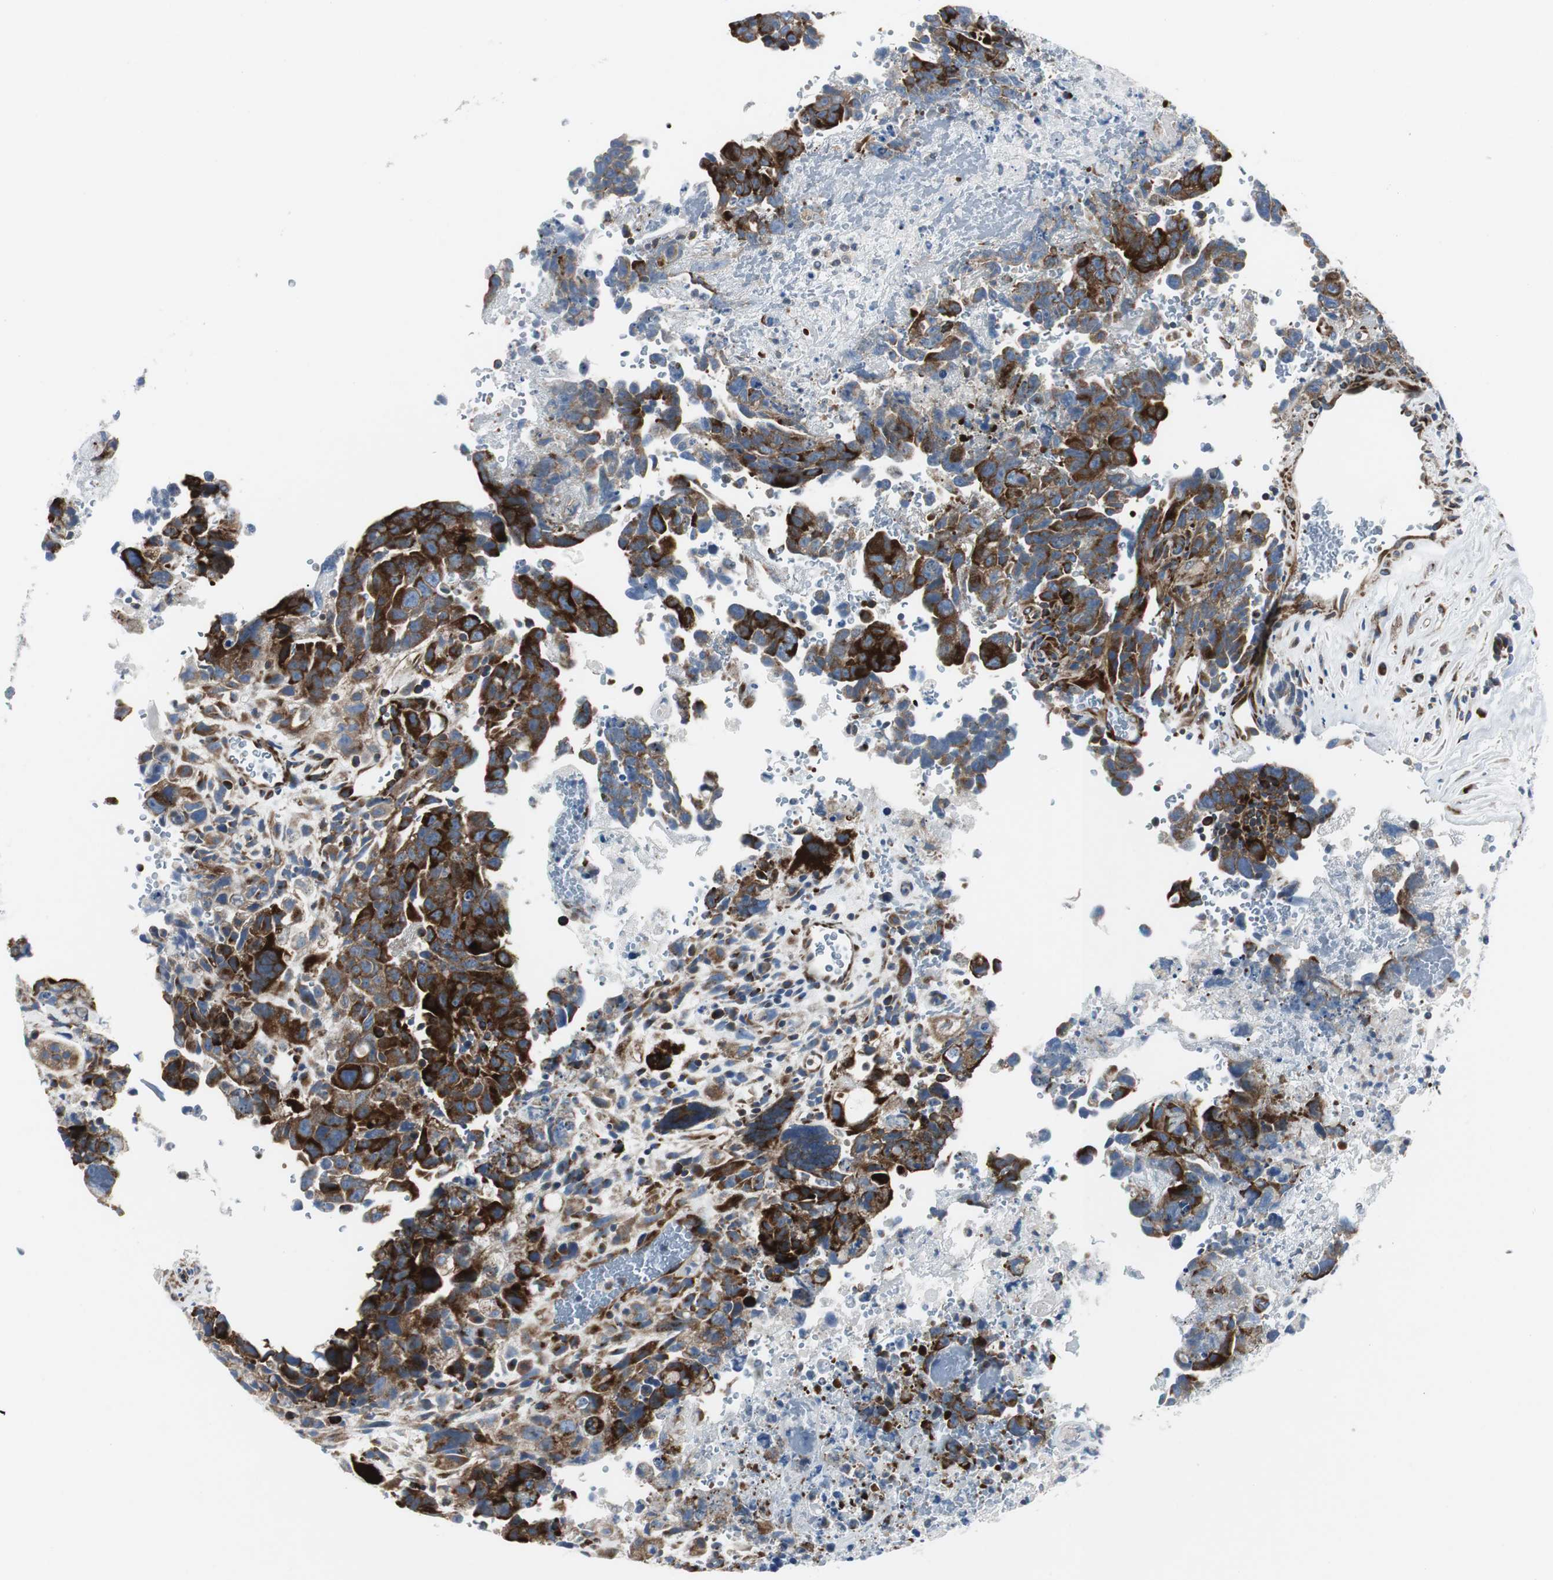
{"staining": {"intensity": "strong", "quantity": ">75%", "location": "cytoplasmic/membranous"}, "tissue": "testis cancer", "cell_type": "Tumor cells", "image_type": "cancer", "snomed": [{"axis": "morphology", "description": "Carcinoma, Embryonal, NOS"}, {"axis": "topography", "description": "Testis"}], "caption": "Tumor cells reveal high levels of strong cytoplasmic/membranous positivity in approximately >75% of cells in embryonal carcinoma (testis). (DAB = brown stain, brightfield microscopy at high magnification).", "gene": "BBC3", "patient": {"sex": "male", "age": 28}}